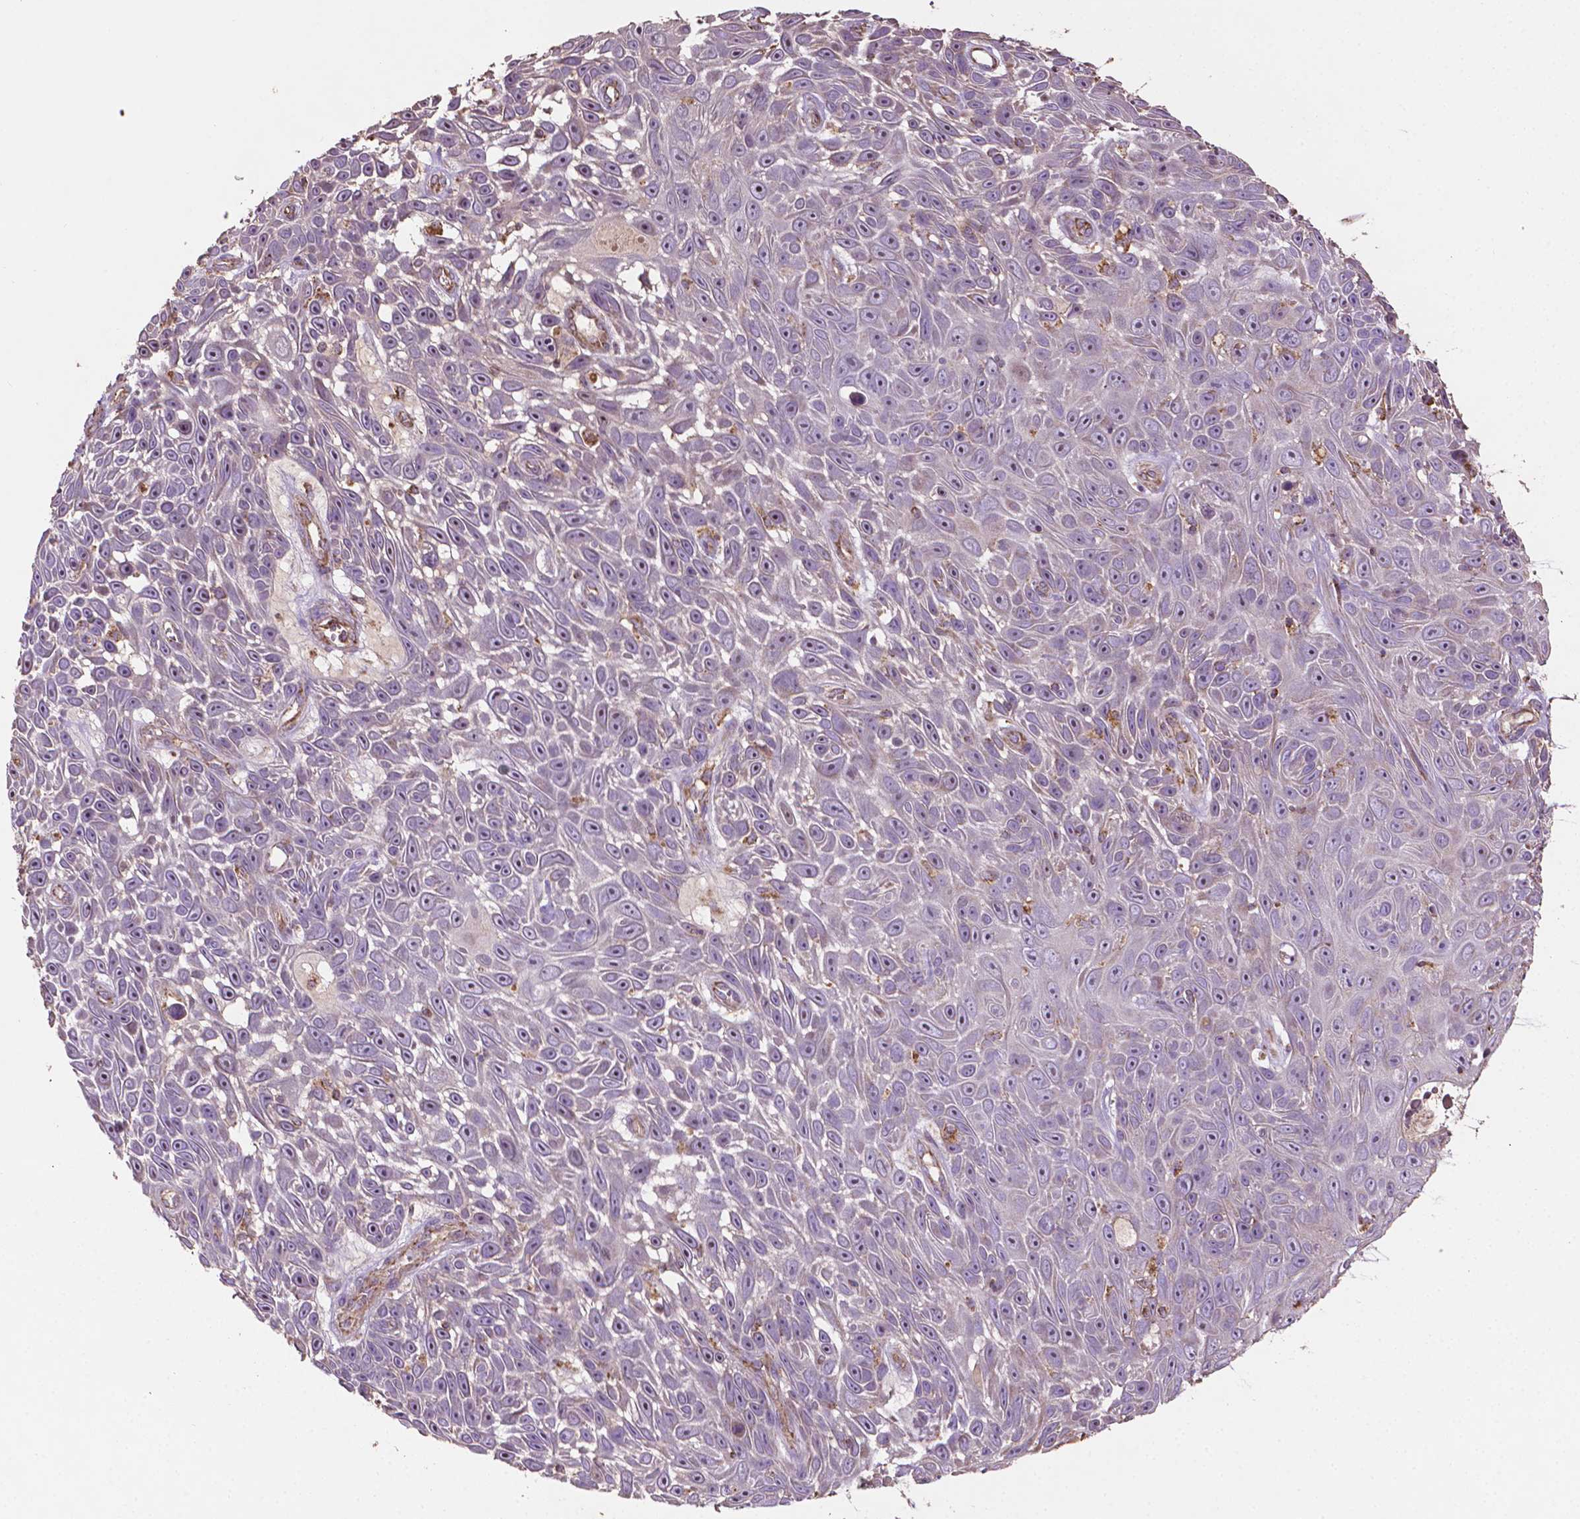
{"staining": {"intensity": "negative", "quantity": "none", "location": "none"}, "tissue": "skin cancer", "cell_type": "Tumor cells", "image_type": "cancer", "snomed": [{"axis": "morphology", "description": "Squamous cell carcinoma, NOS"}, {"axis": "topography", "description": "Skin"}], "caption": "This is an immunohistochemistry image of human skin cancer (squamous cell carcinoma). There is no expression in tumor cells.", "gene": "LRR1", "patient": {"sex": "male", "age": 82}}